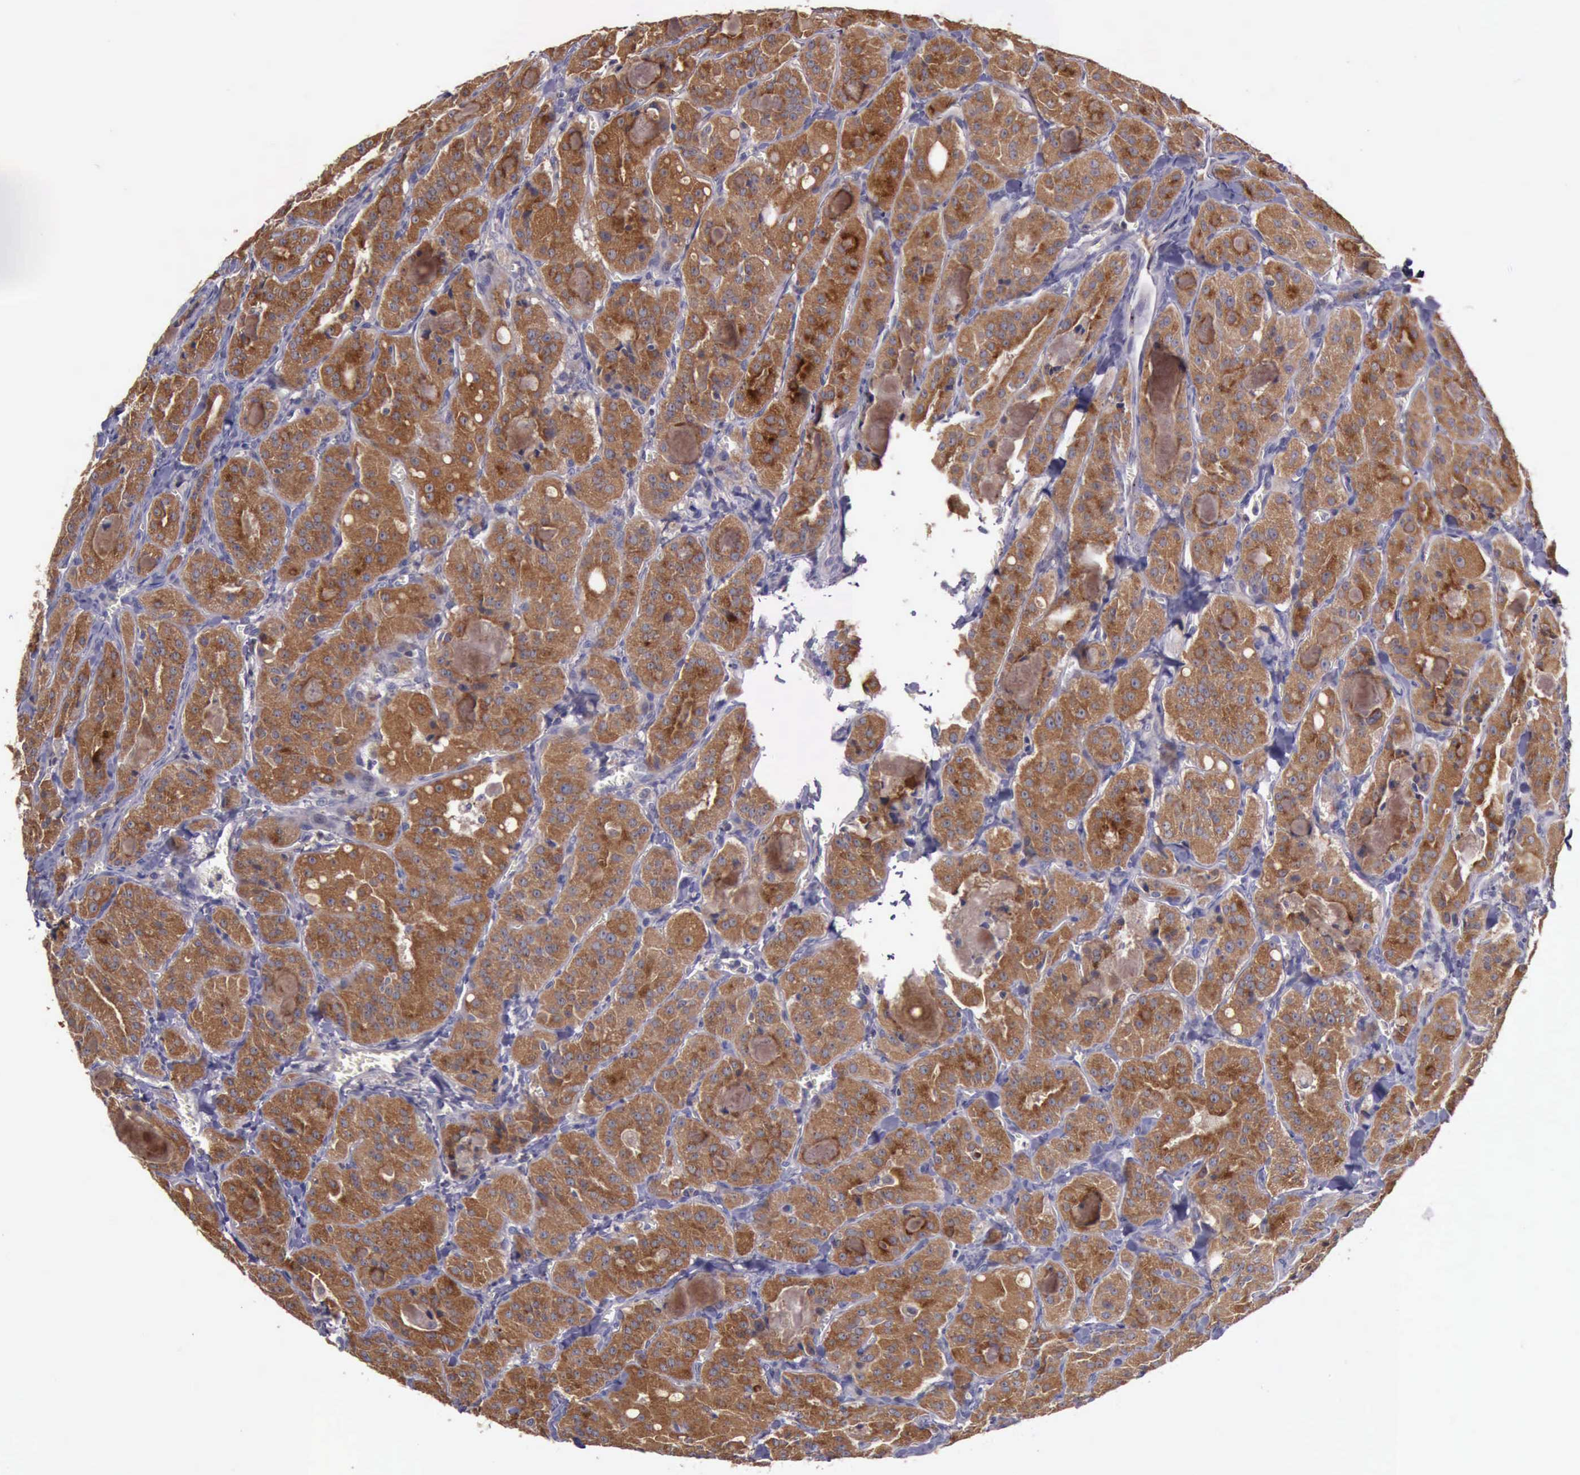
{"staining": {"intensity": "moderate", "quantity": ">75%", "location": "cytoplasmic/membranous"}, "tissue": "thyroid cancer", "cell_type": "Tumor cells", "image_type": "cancer", "snomed": [{"axis": "morphology", "description": "Carcinoma, NOS"}, {"axis": "topography", "description": "Thyroid gland"}], "caption": "A high-resolution image shows IHC staining of thyroid cancer (carcinoma), which displays moderate cytoplasmic/membranous positivity in about >75% of tumor cells.", "gene": "RAB39B", "patient": {"sex": "male", "age": 76}}